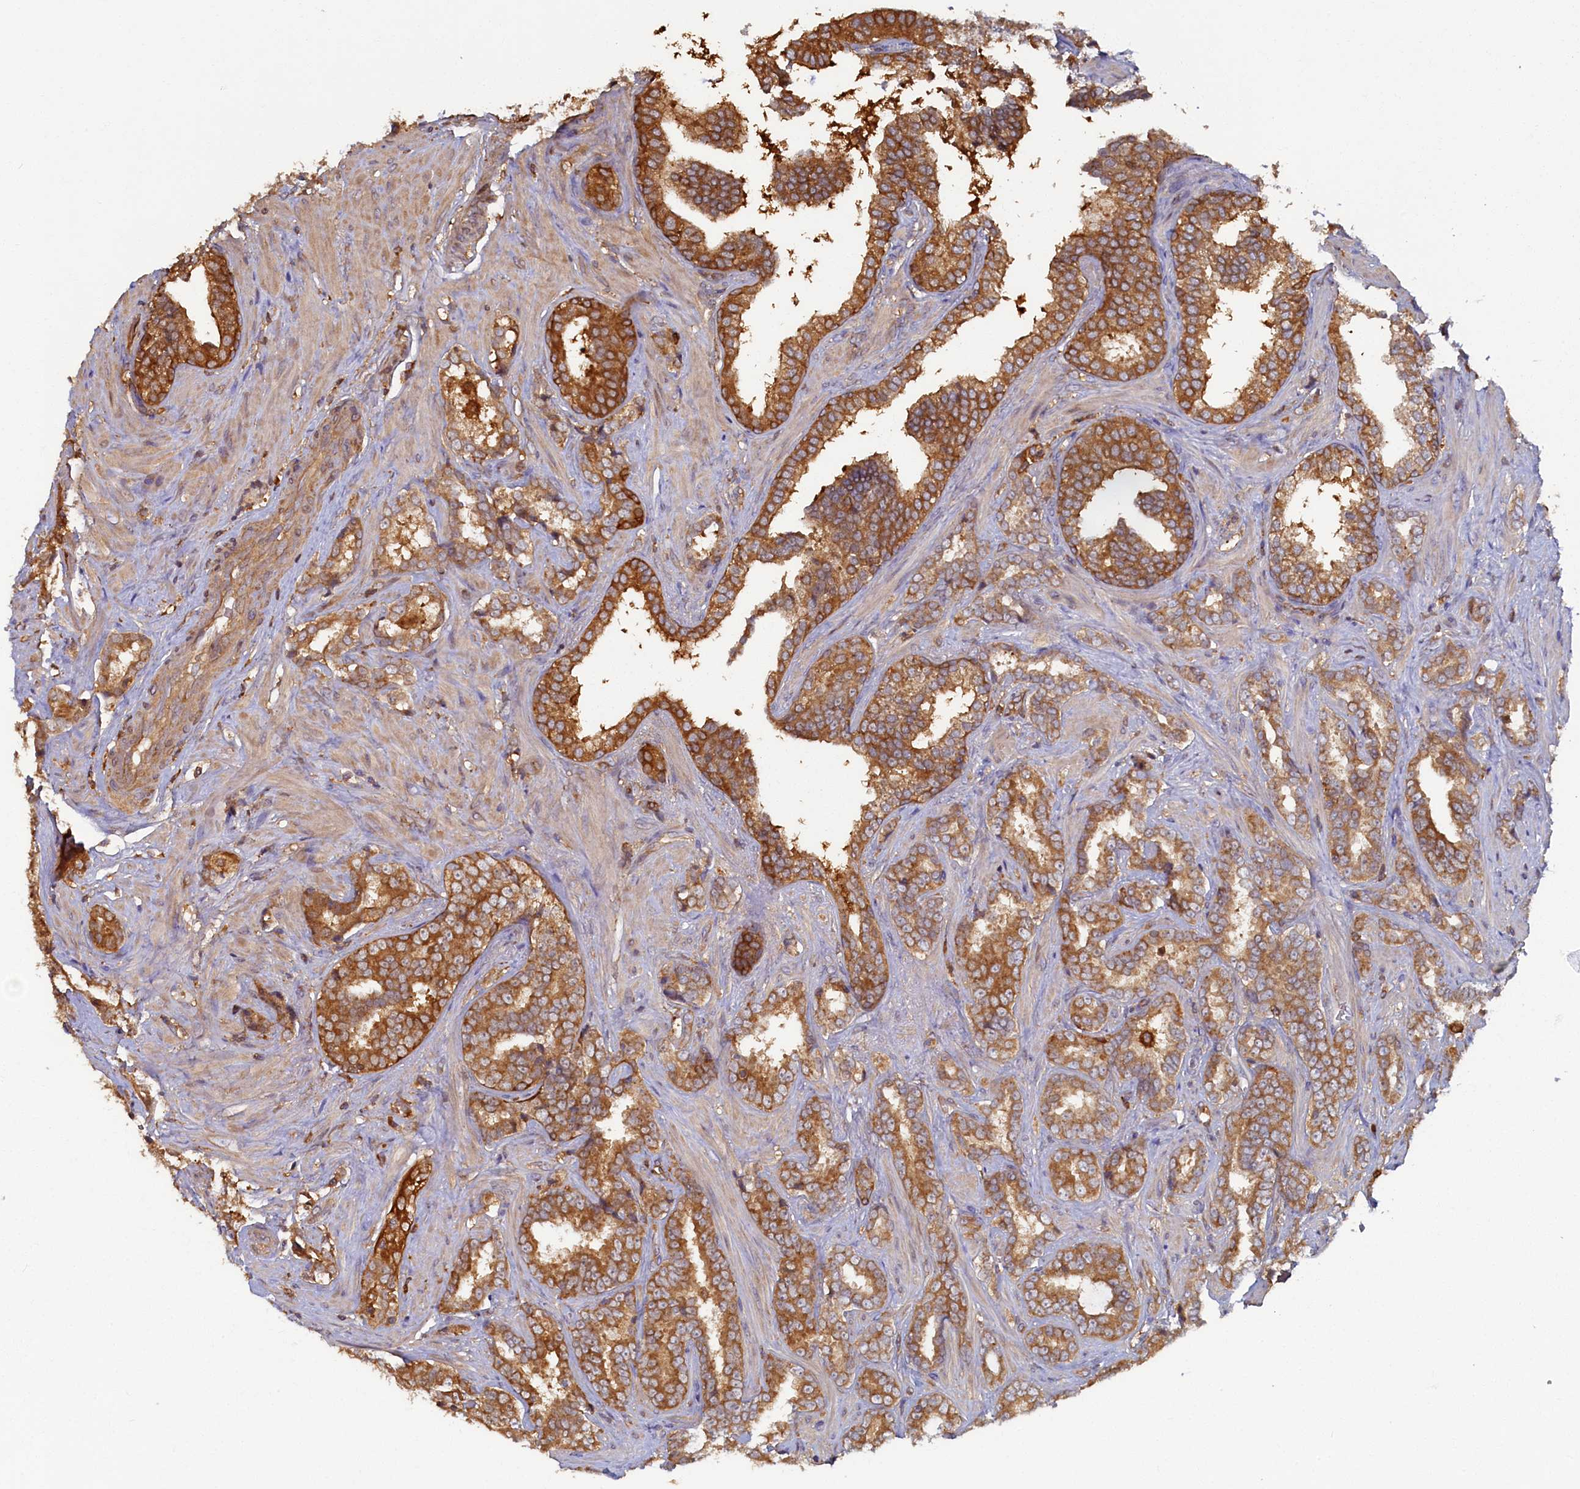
{"staining": {"intensity": "strong", "quantity": ">75%", "location": "cytoplasmic/membranous"}, "tissue": "prostate cancer", "cell_type": "Tumor cells", "image_type": "cancer", "snomed": [{"axis": "morphology", "description": "Adenocarcinoma, High grade"}, {"axis": "topography", "description": "Prostate and seminal vesicle, NOS"}], "caption": "This image demonstrates IHC staining of human adenocarcinoma (high-grade) (prostate), with high strong cytoplasmic/membranous positivity in about >75% of tumor cells.", "gene": "TIMM8B", "patient": {"sex": "male", "age": 67}}